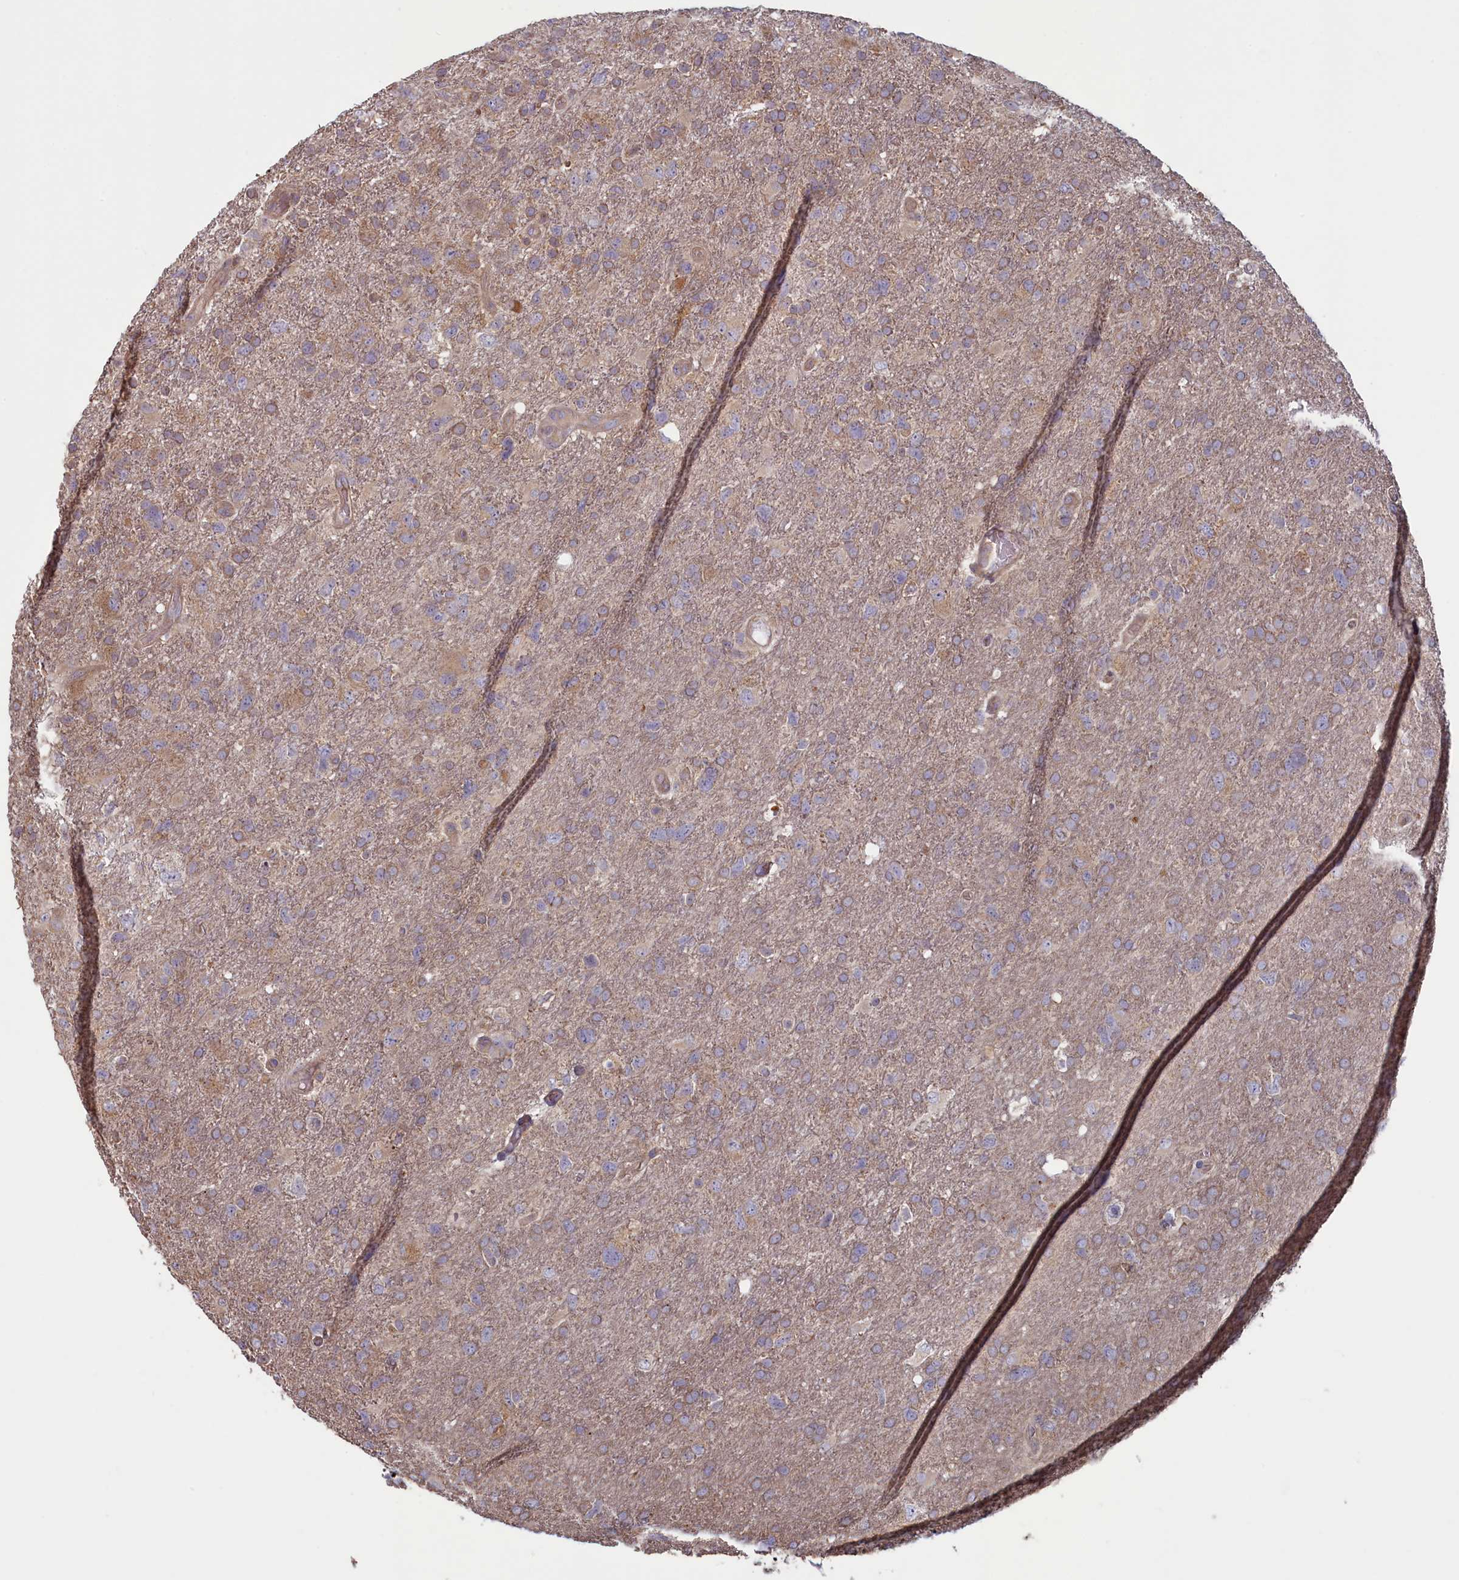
{"staining": {"intensity": "weak", "quantity": "25%-75%", "location": "cytoplasmic/membranous"}, "tissue": "glioma", "cell_type": "Tumor cells", "image_type": "cancer", "snomed": [{"axis": "morphology", "description": "Glioma, malignant, High grade"}, {"axis": "topography", "description": "Brain"}], "caption": "Glioma stained with immunohistochemistry displays weak cytoplasmic/membranous staining in about 25%-75% of tumor cells. The protein of interest is stained brown, and the nuclei are stained in blue (DAB IHC with brightfield microscopy, high magnification).", "gene": "CIAO2B", "patient": {"sex": "male", "age": 61}}